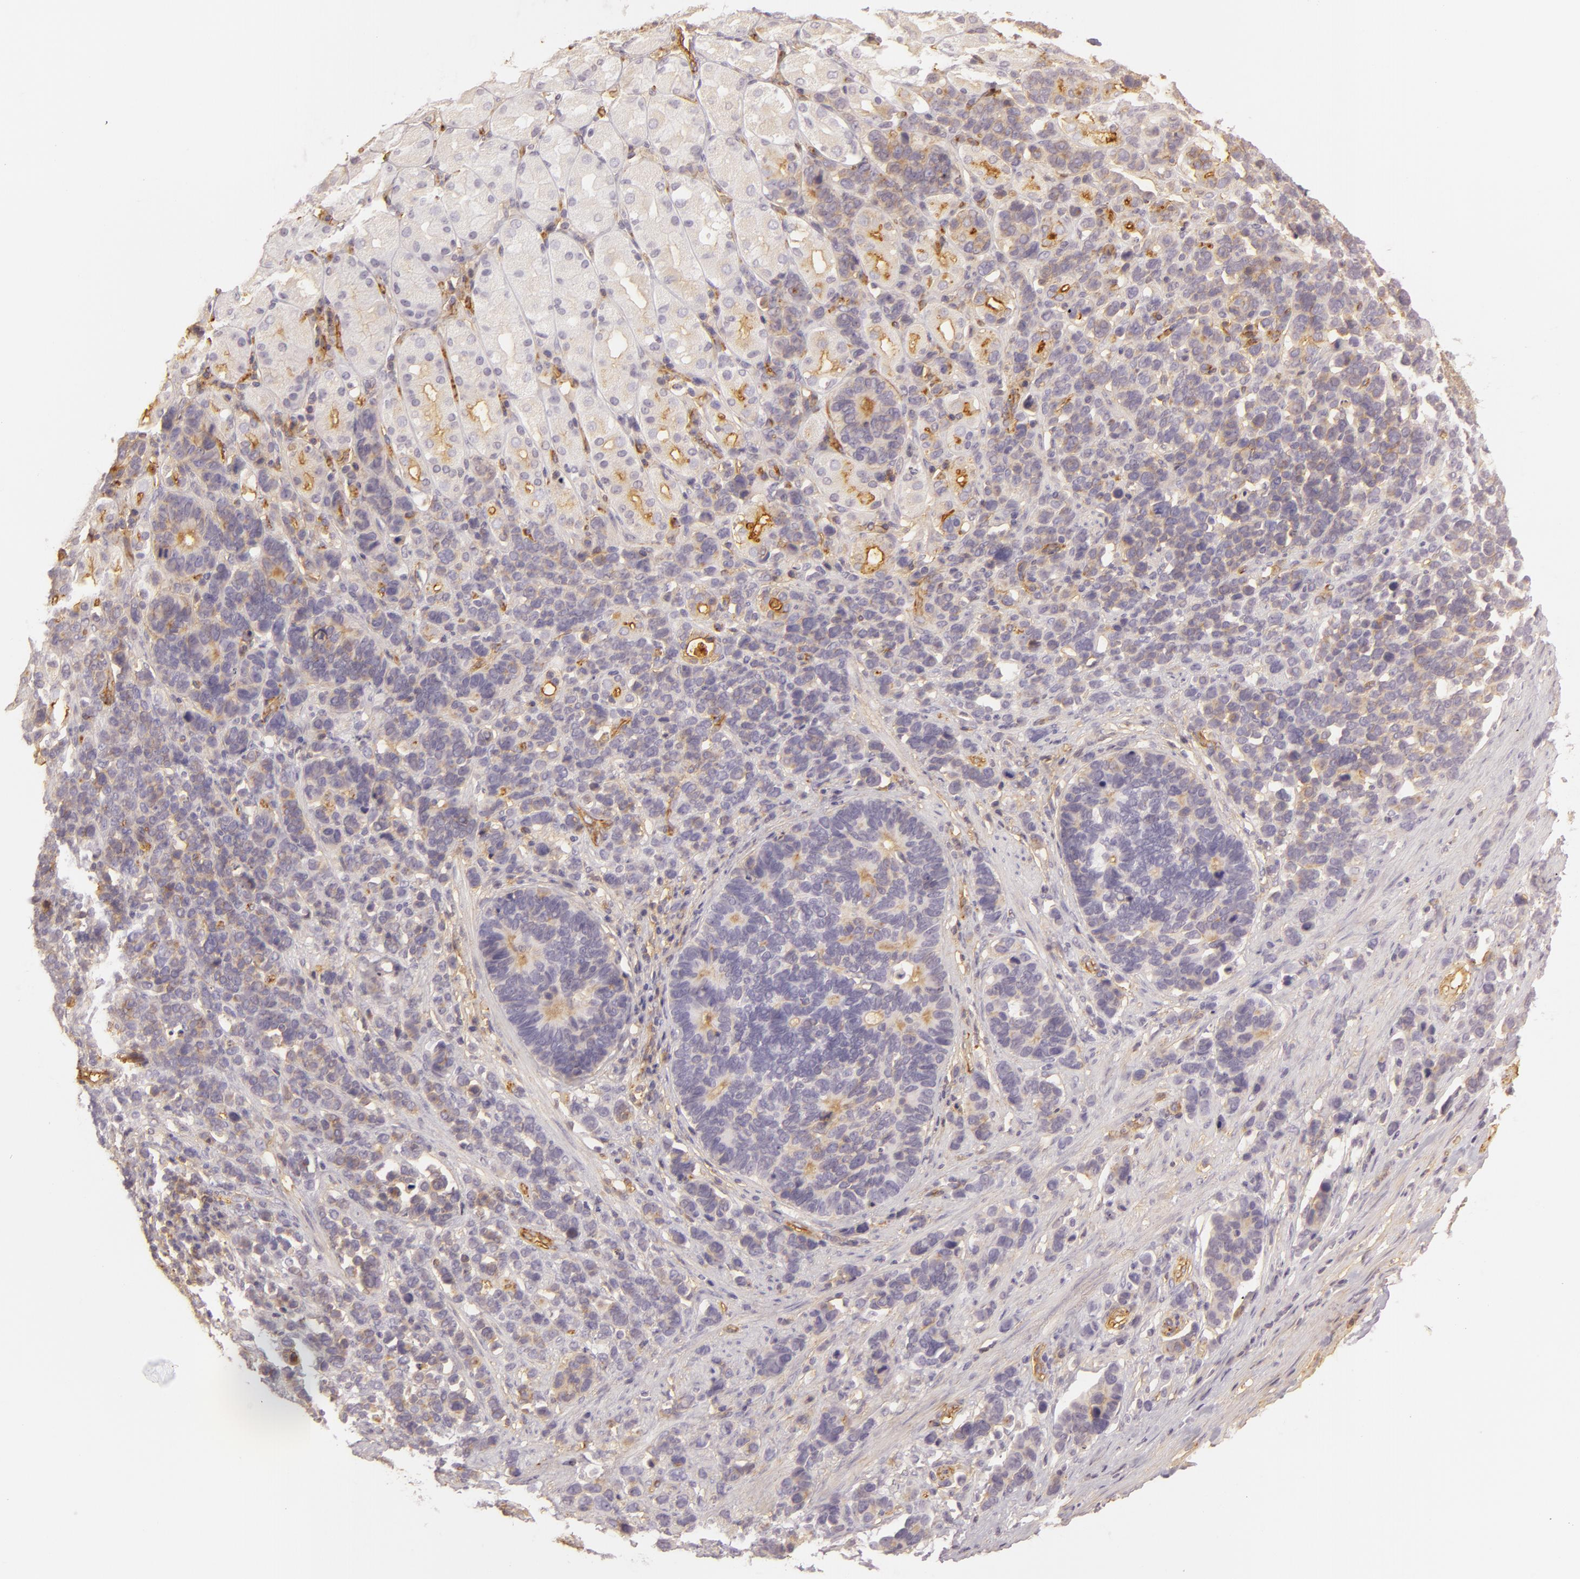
{"staining": {"intensity": "negative", "quantity": "none", "location": "none"}, "tissue": "stomach cancer", "cell_type": "Tumor cells", "image_type": "cancer", "snomed": [{"axis": "morphology", "description": "Adenocarcinoma, NOS"}, {"axis": "topography", "description": "Stomach, upper"}], "caption": "Immunohistochemical staining of adenocarcinoma (stomach) displays no significant staining in tumor cells.", "gene": "CD59", "patient": {"sex": "male", "age": 71}}